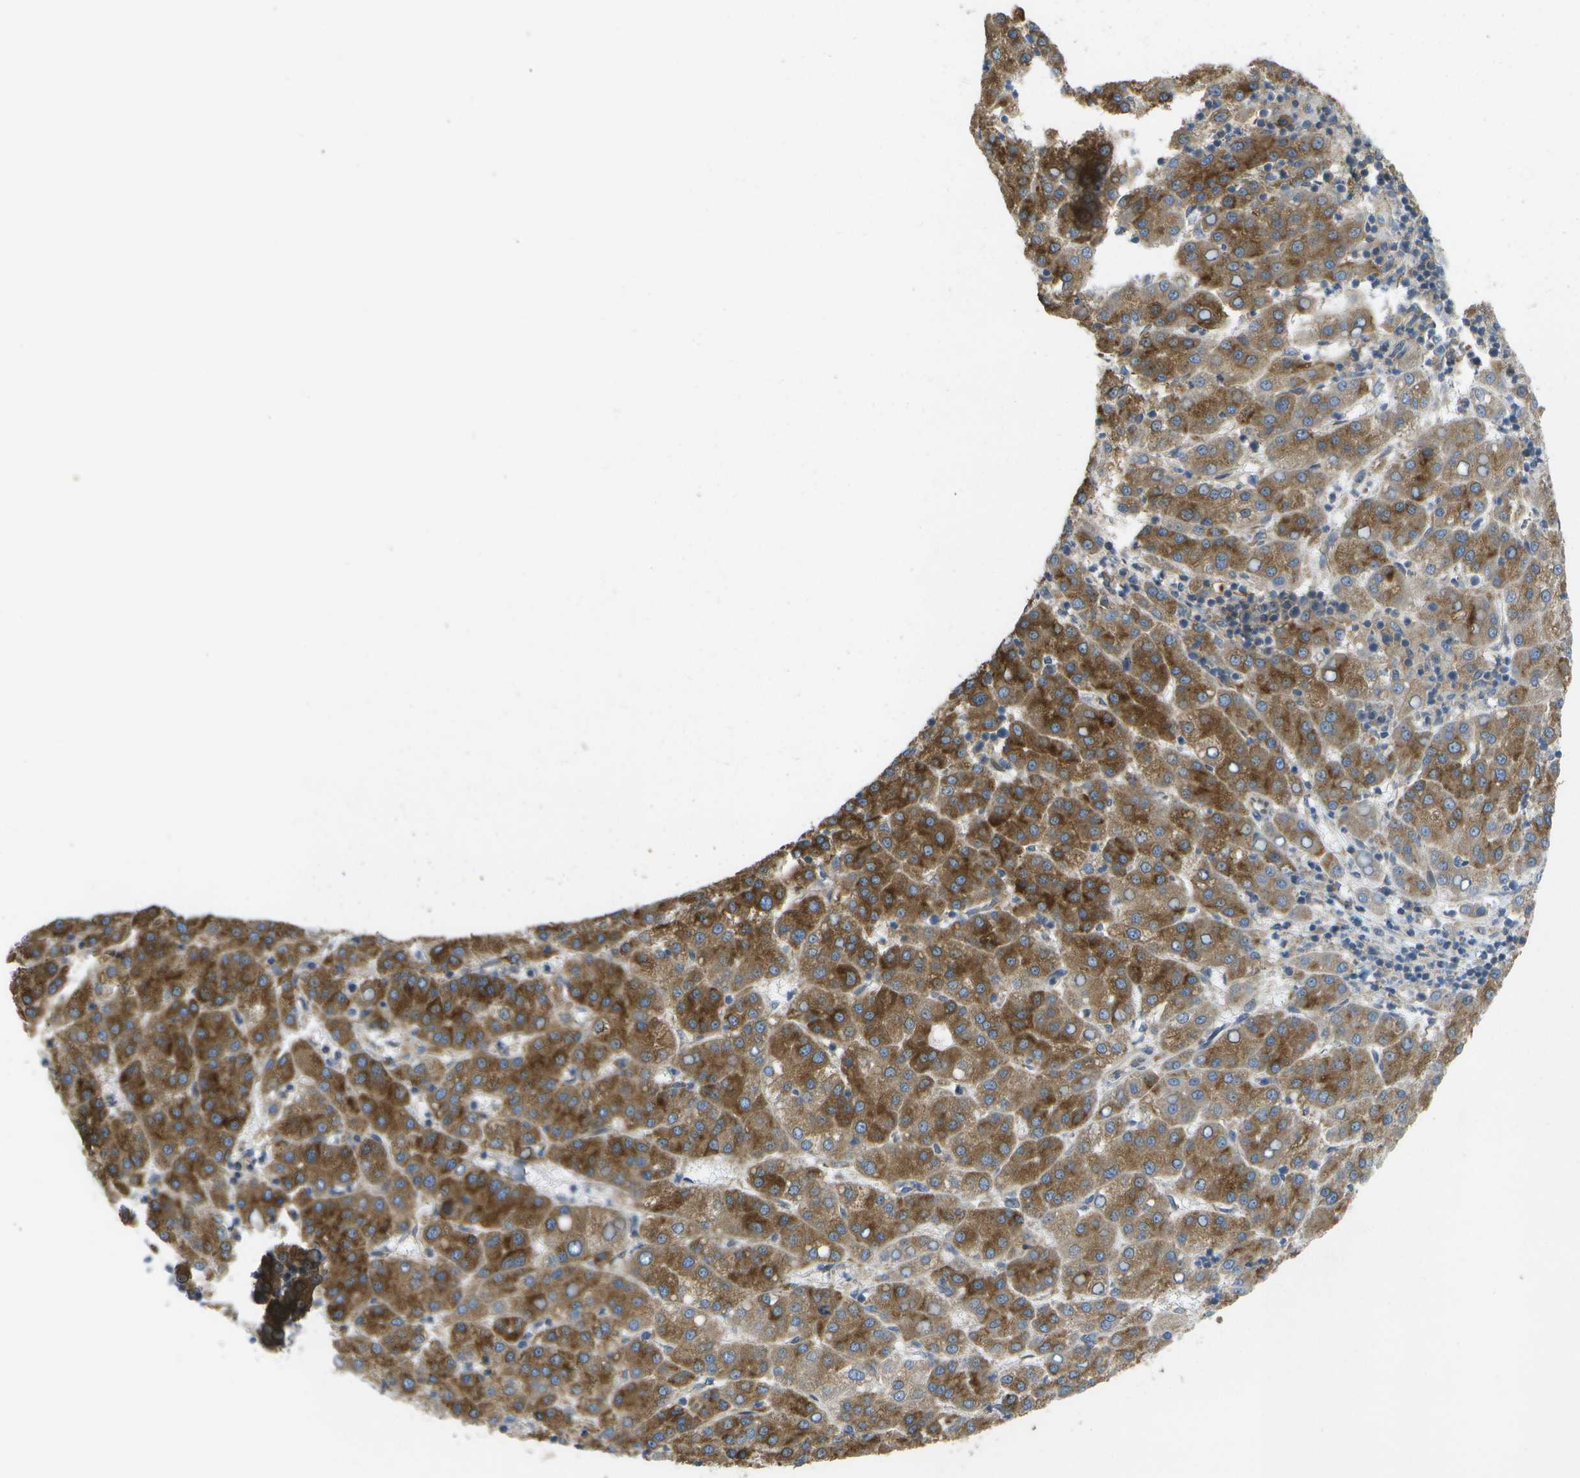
{"staining": {"intensity": "strong", "quantity": ">75%", "location": "cytoplasmic/membranous"}, "tissue": "liver cancer", "cell_type": "Tumor cells", "image_type": "cancer", "snomed": [{"axis": "morphology", "description": "Carcinoma, Hepatocellular, NOS"}, {"axis": "topography", "description": "Liver"}], "caption": "The photomicrograph reveals a brown stain indicating the presence of a protein in the cytoplasmic/membranous of tumor cells in liver cancer (hepatocellular carcinoma).", "gene": "DPM3", "patient": {"sex": "female", "age": 58}}